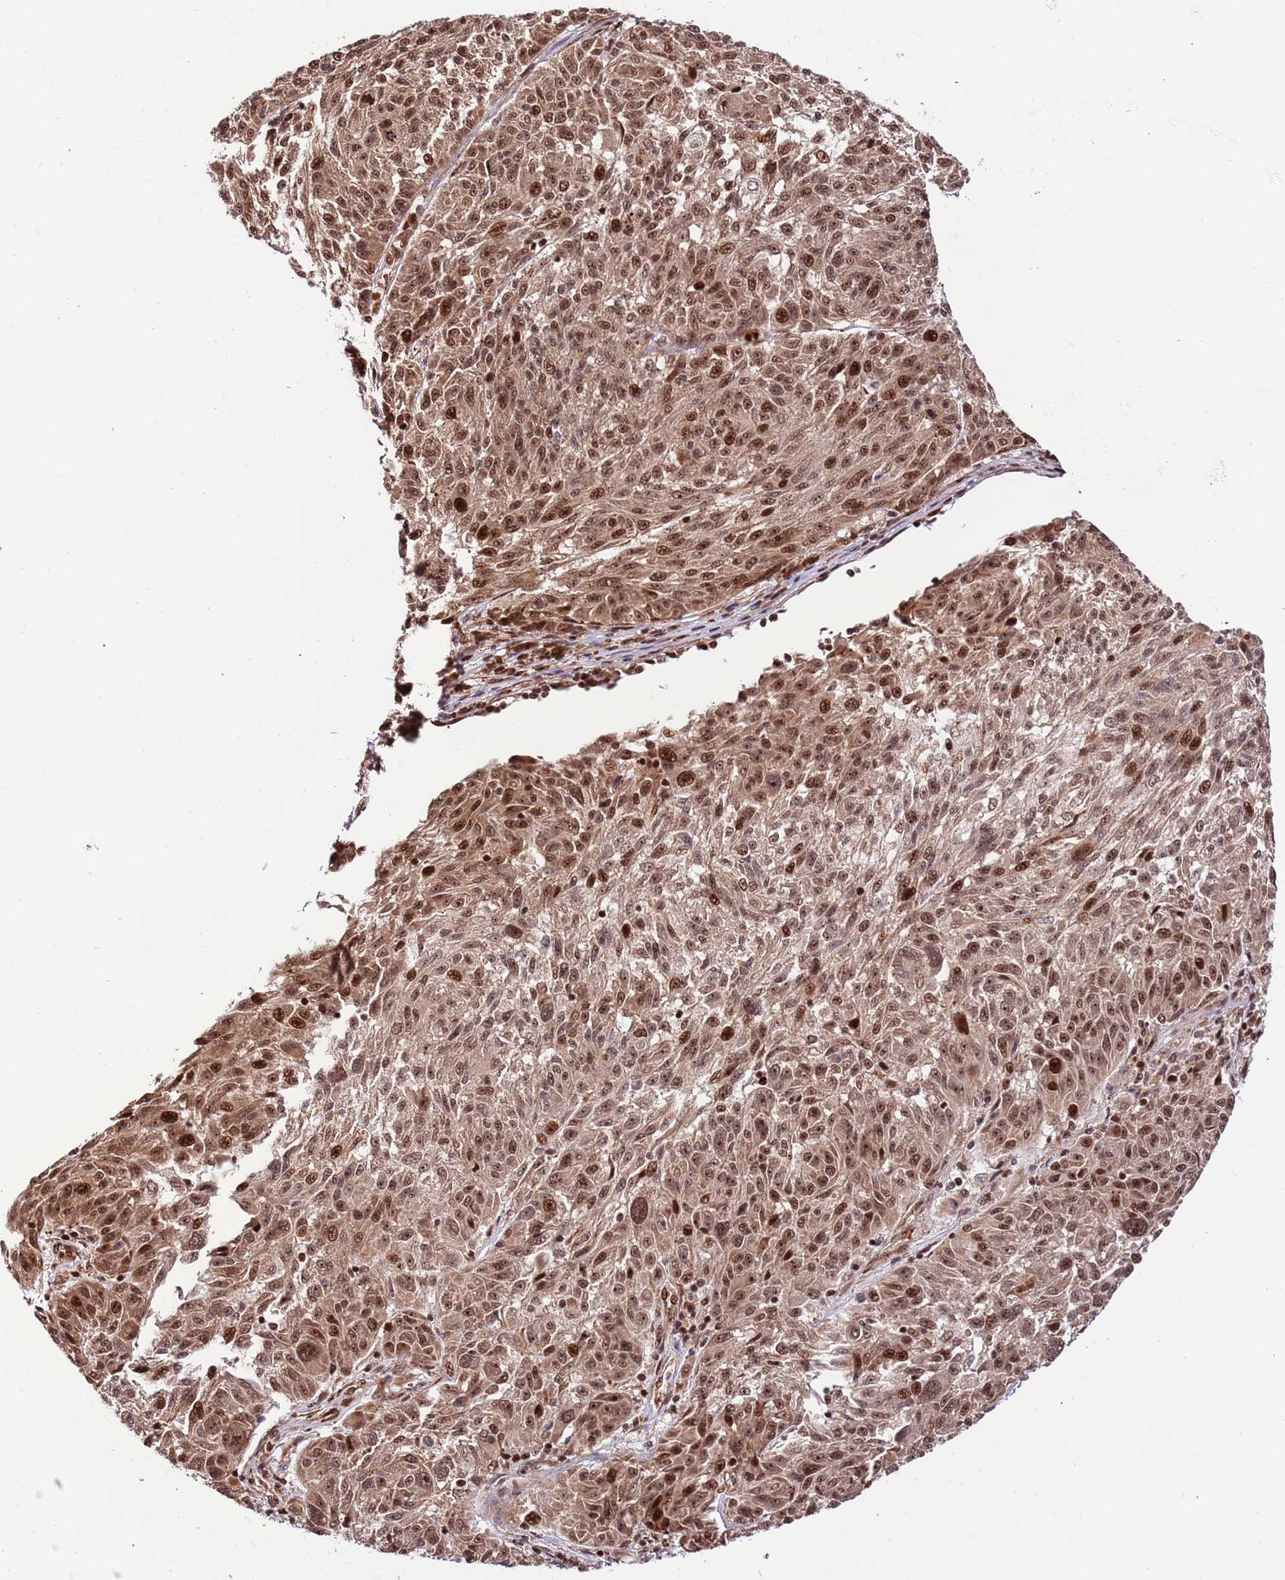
{"staining": {"intensity": "moderate", "quantity": ">75%", "location": "cytoplasmic/membranous,nuclear"}, "tissue": "melanoma", "cell_type": "Tumor cells", "image_type": "cancer", "snomed": [{"axis": "morphology", "description": "Malignant melanoma, NOS"}, {"axis": "topography", "description": "Skin"}], "caption": "Immunohistochemical staining of human melanoma exhibits moderate cytoplasmic/membranous and nuclear protein positivity in about >75% of tumor cells.", "gene": "RIF1", "patient": {"sex": "male", "age": 53}}